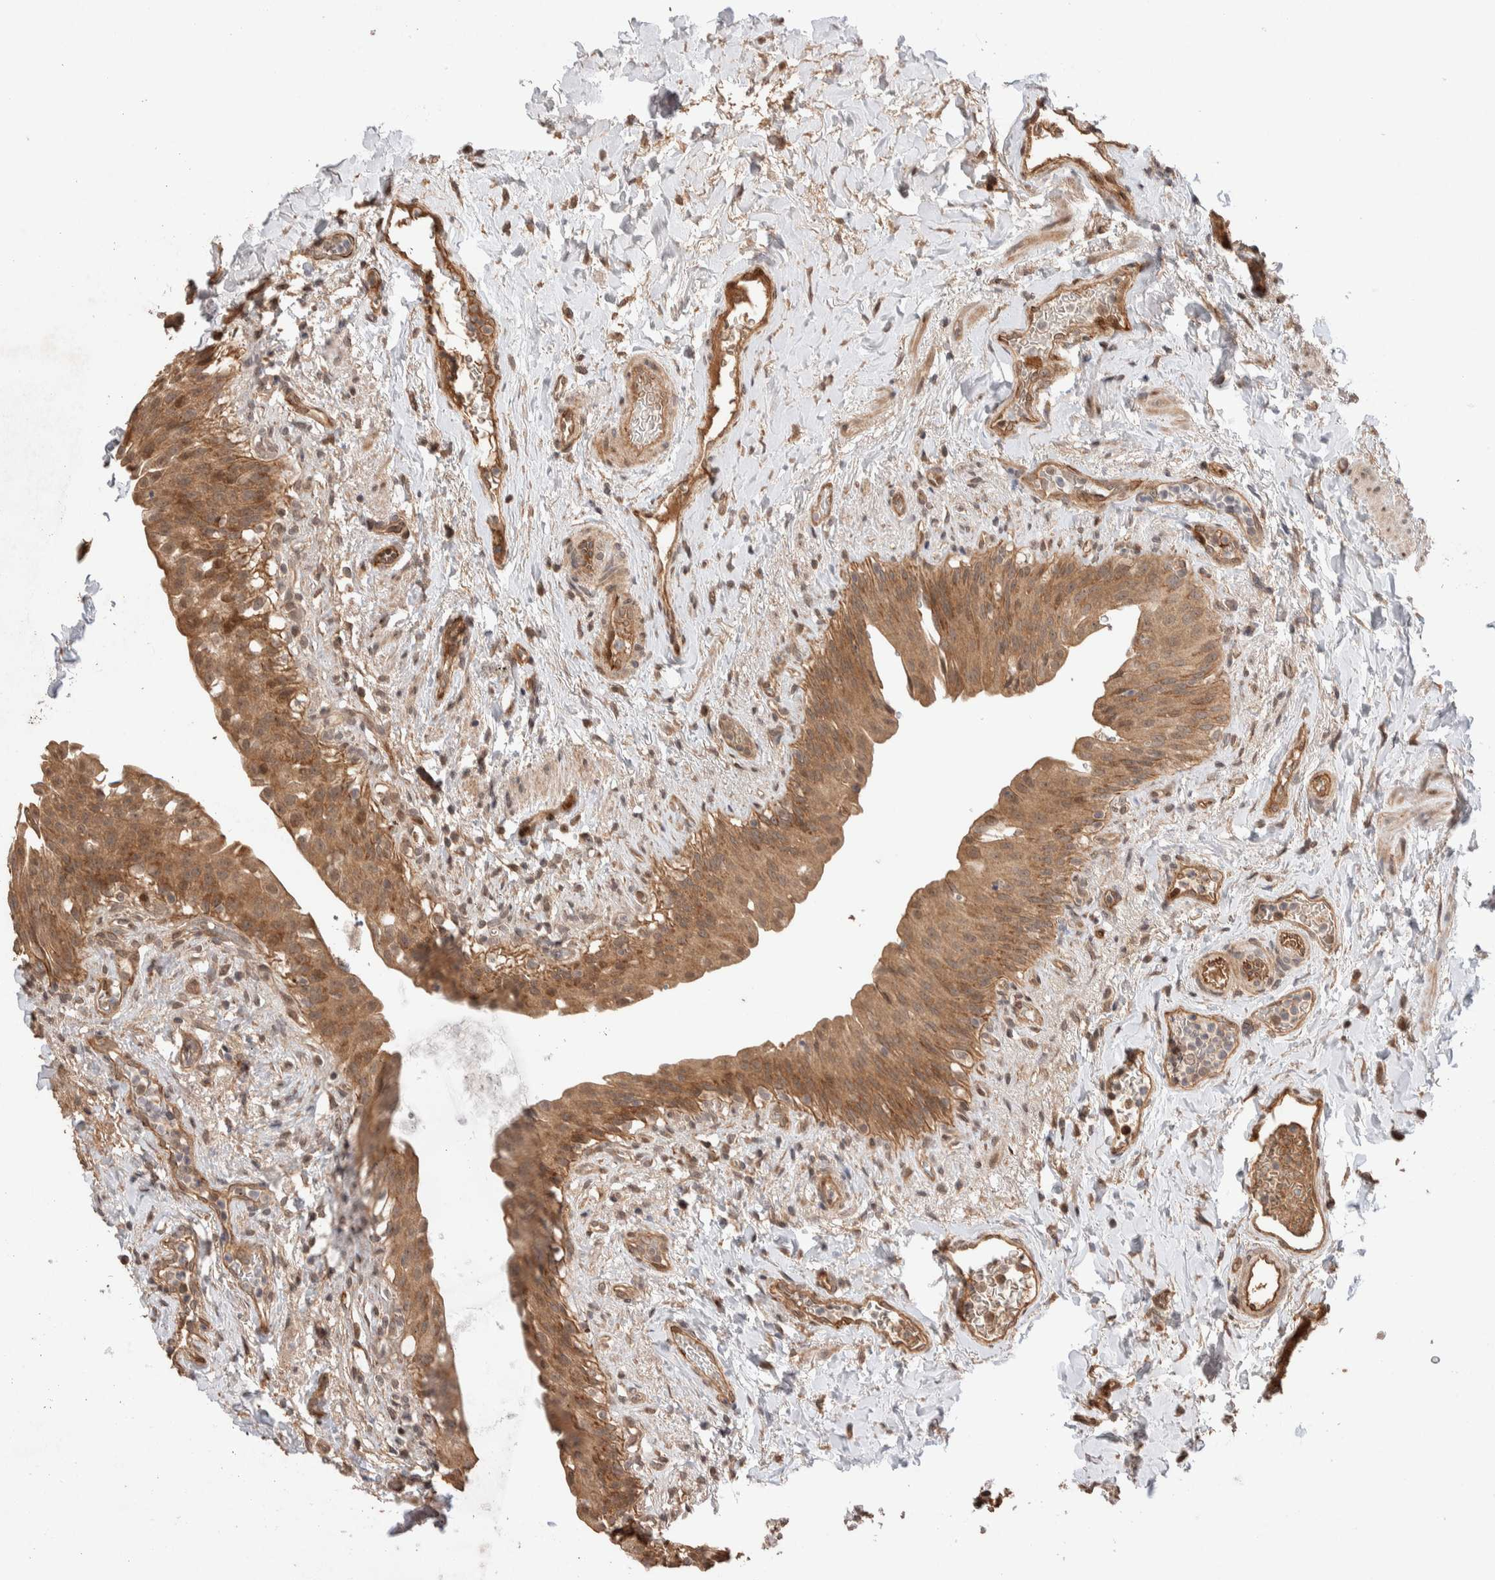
{"staining": {"intensity": "moderate", "quantity": ">75%", "location": "cytoplasmic/membranous"}, "tissue": "urinary bladder", "cell_type": "Urothelial cells", "image_type": "normal", "snomed": [{"axis": "morphology", "description": "Normal tissue, NOS"}, {"axis": "topography", "description": "Urinary bladder"}], "caption": "Immunohistochemical staining of unremarkable urinary bladder shows >75% levels of moderate cytoplasmic/membranous protein expression in approximately >75% of urothelial cells. (Brightfield microscopy of DAB IHC at high magnification).", "gene": "PRDM15", "patient": {"sex": "female", "age": 60}}